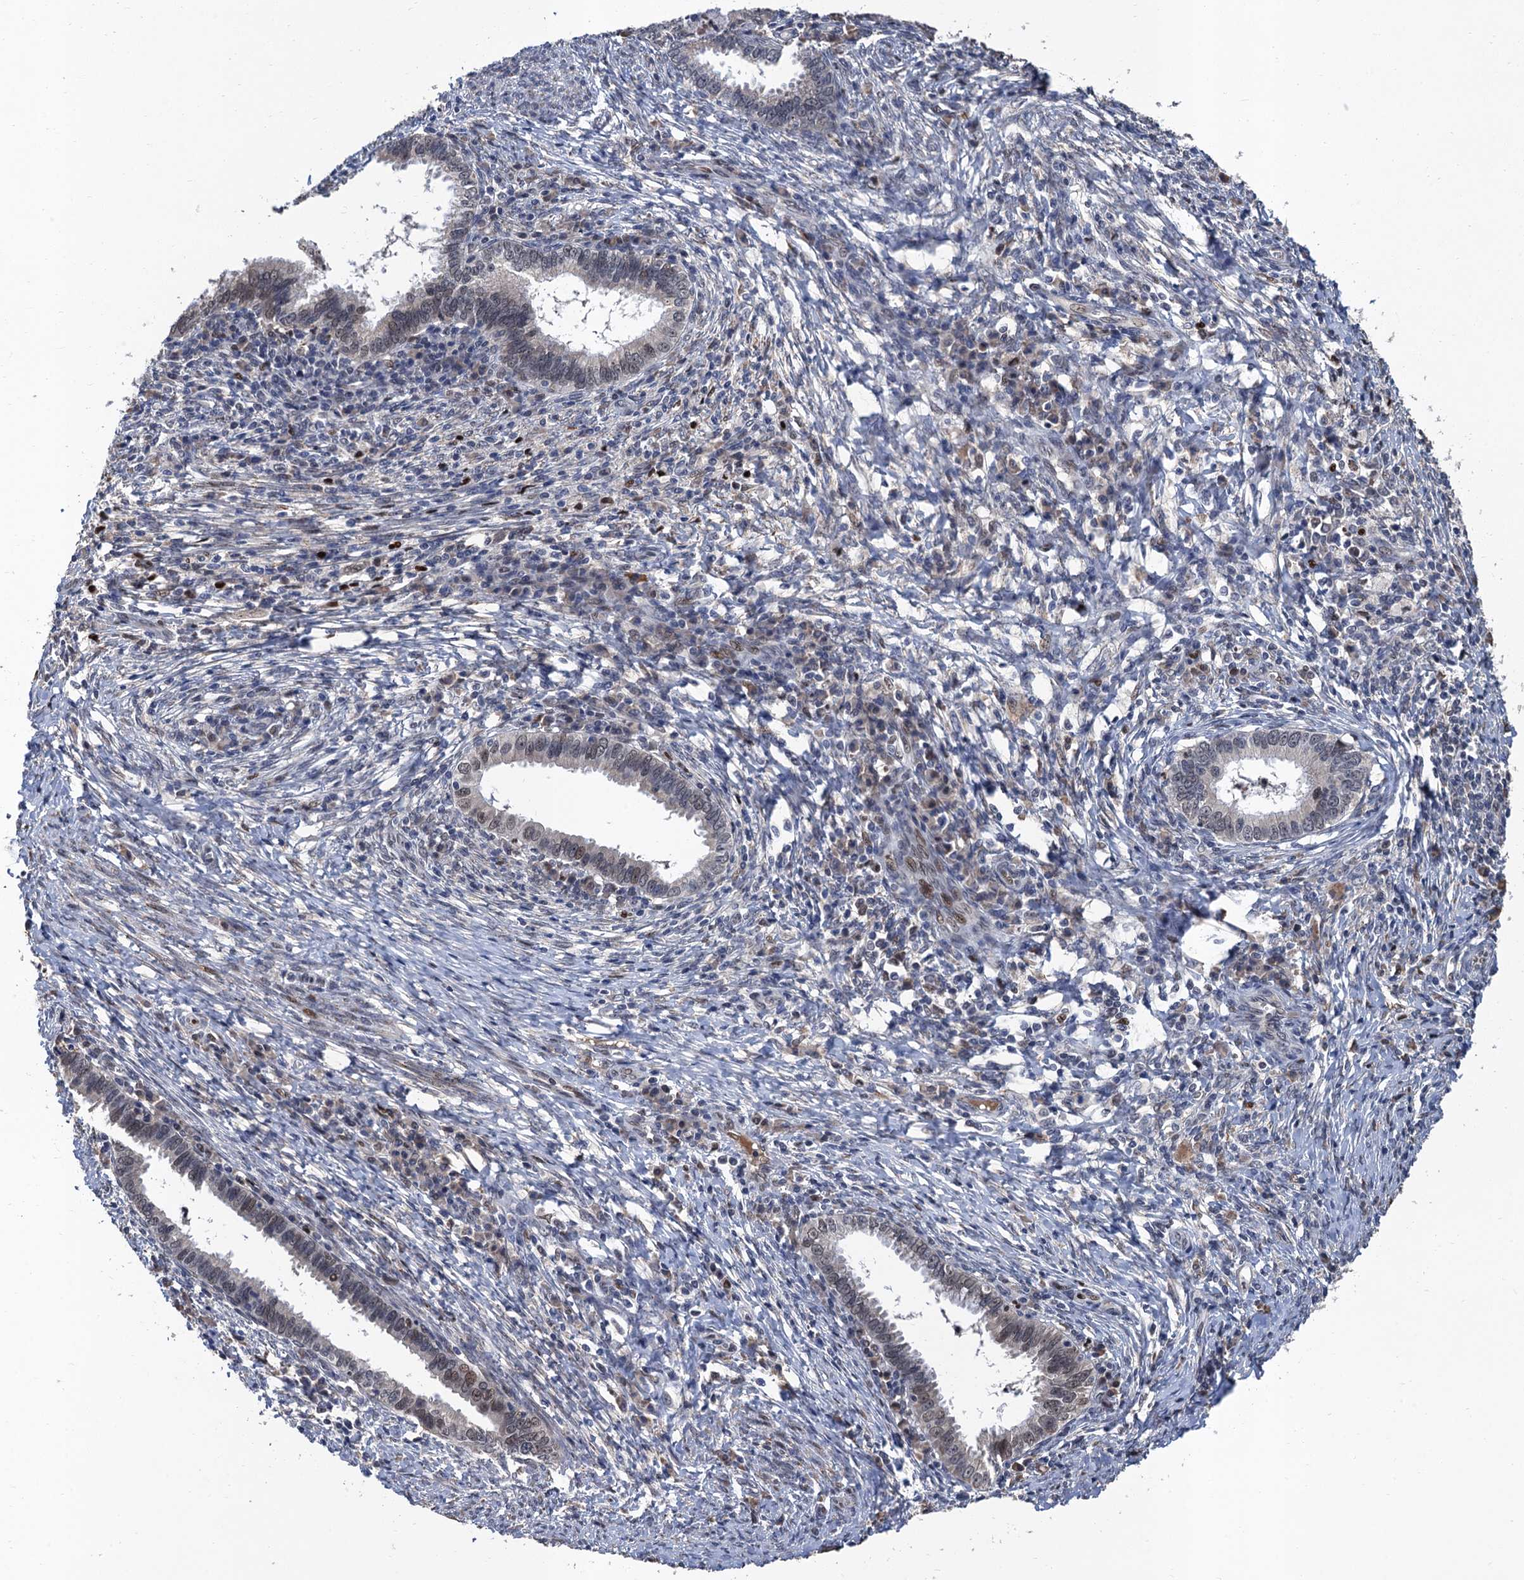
{"staining": {"intensity": "weak", "quantity": "25%-75%", "location": "nuclear"}, "tissue": "cervical cancer", "cell_type": "Tumor cells", "image_type": "cancer", "snomed": [{"axis": "morphology", "description": "Adenocarcinoma, NOS"}, {"axis": "topography", "description": "Cervix"}], "caption": "IHC photomicrograph of neoplastic tissue: cervical cancer (adenocarcinoma) stained using immunohistochemistry (IHC) reveals low levels of weak protein expression localized specifically in the nuclear of tumor cells, appearing as a nuclear brown color.", "gene": "TSEN34", "patient": {"sex": "female", "age": 36}}